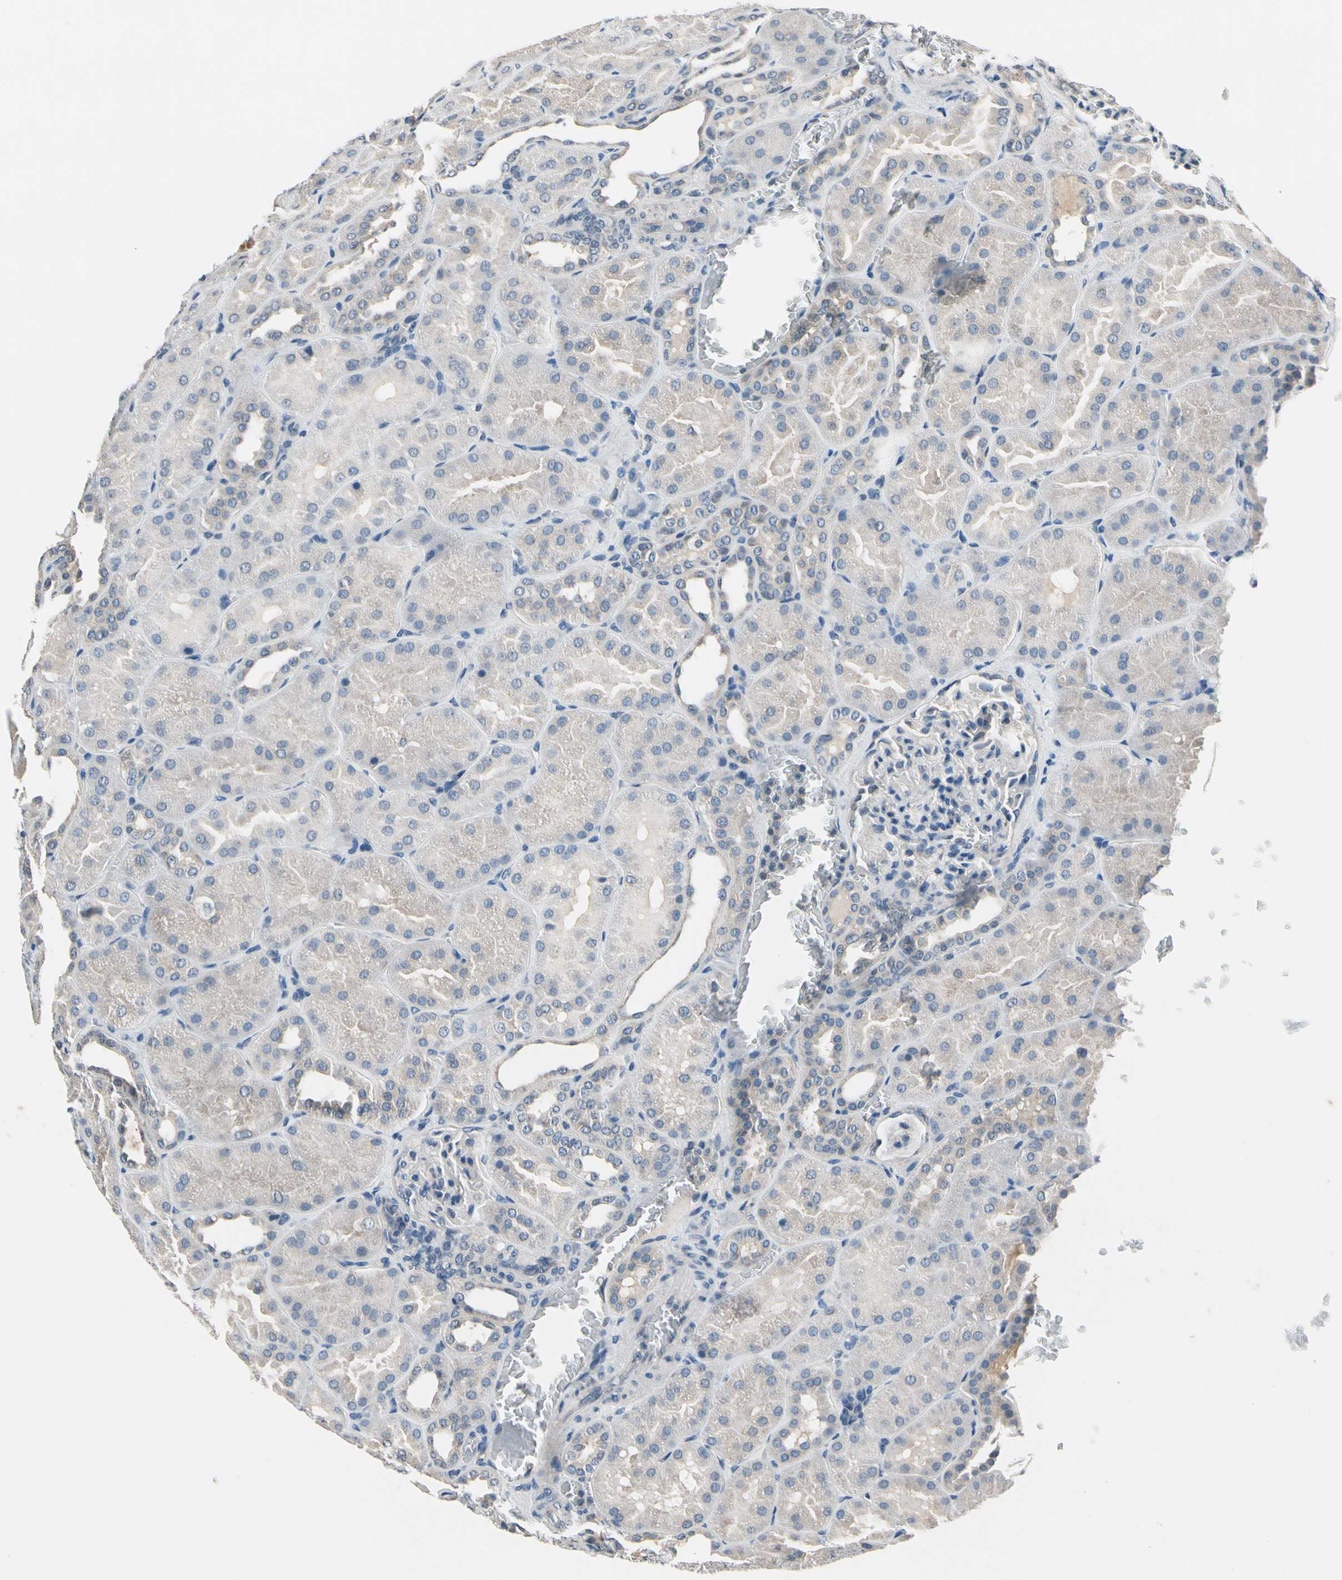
{"staining": {"intensity": "negative", "quantity": "none", "location": "none"}, "tissue": "kidney", "cell_type": "Cells in glomeruli", "image_type": "normal", "snomed": [{"axis": "morphology", "description": "Normal tissue, NOS"}, {"axis": "topography", "description": "Kidney"}], "caption": "Immunohistochemical staining of unremarkable human kidney reveals no significant staining in cells in glomeruli. (Immunohistochemistry (ihc), brightfield microscopy, high magnification).", "gene": "SELENOK", "patient": {"sex": "male", "age": 28}}